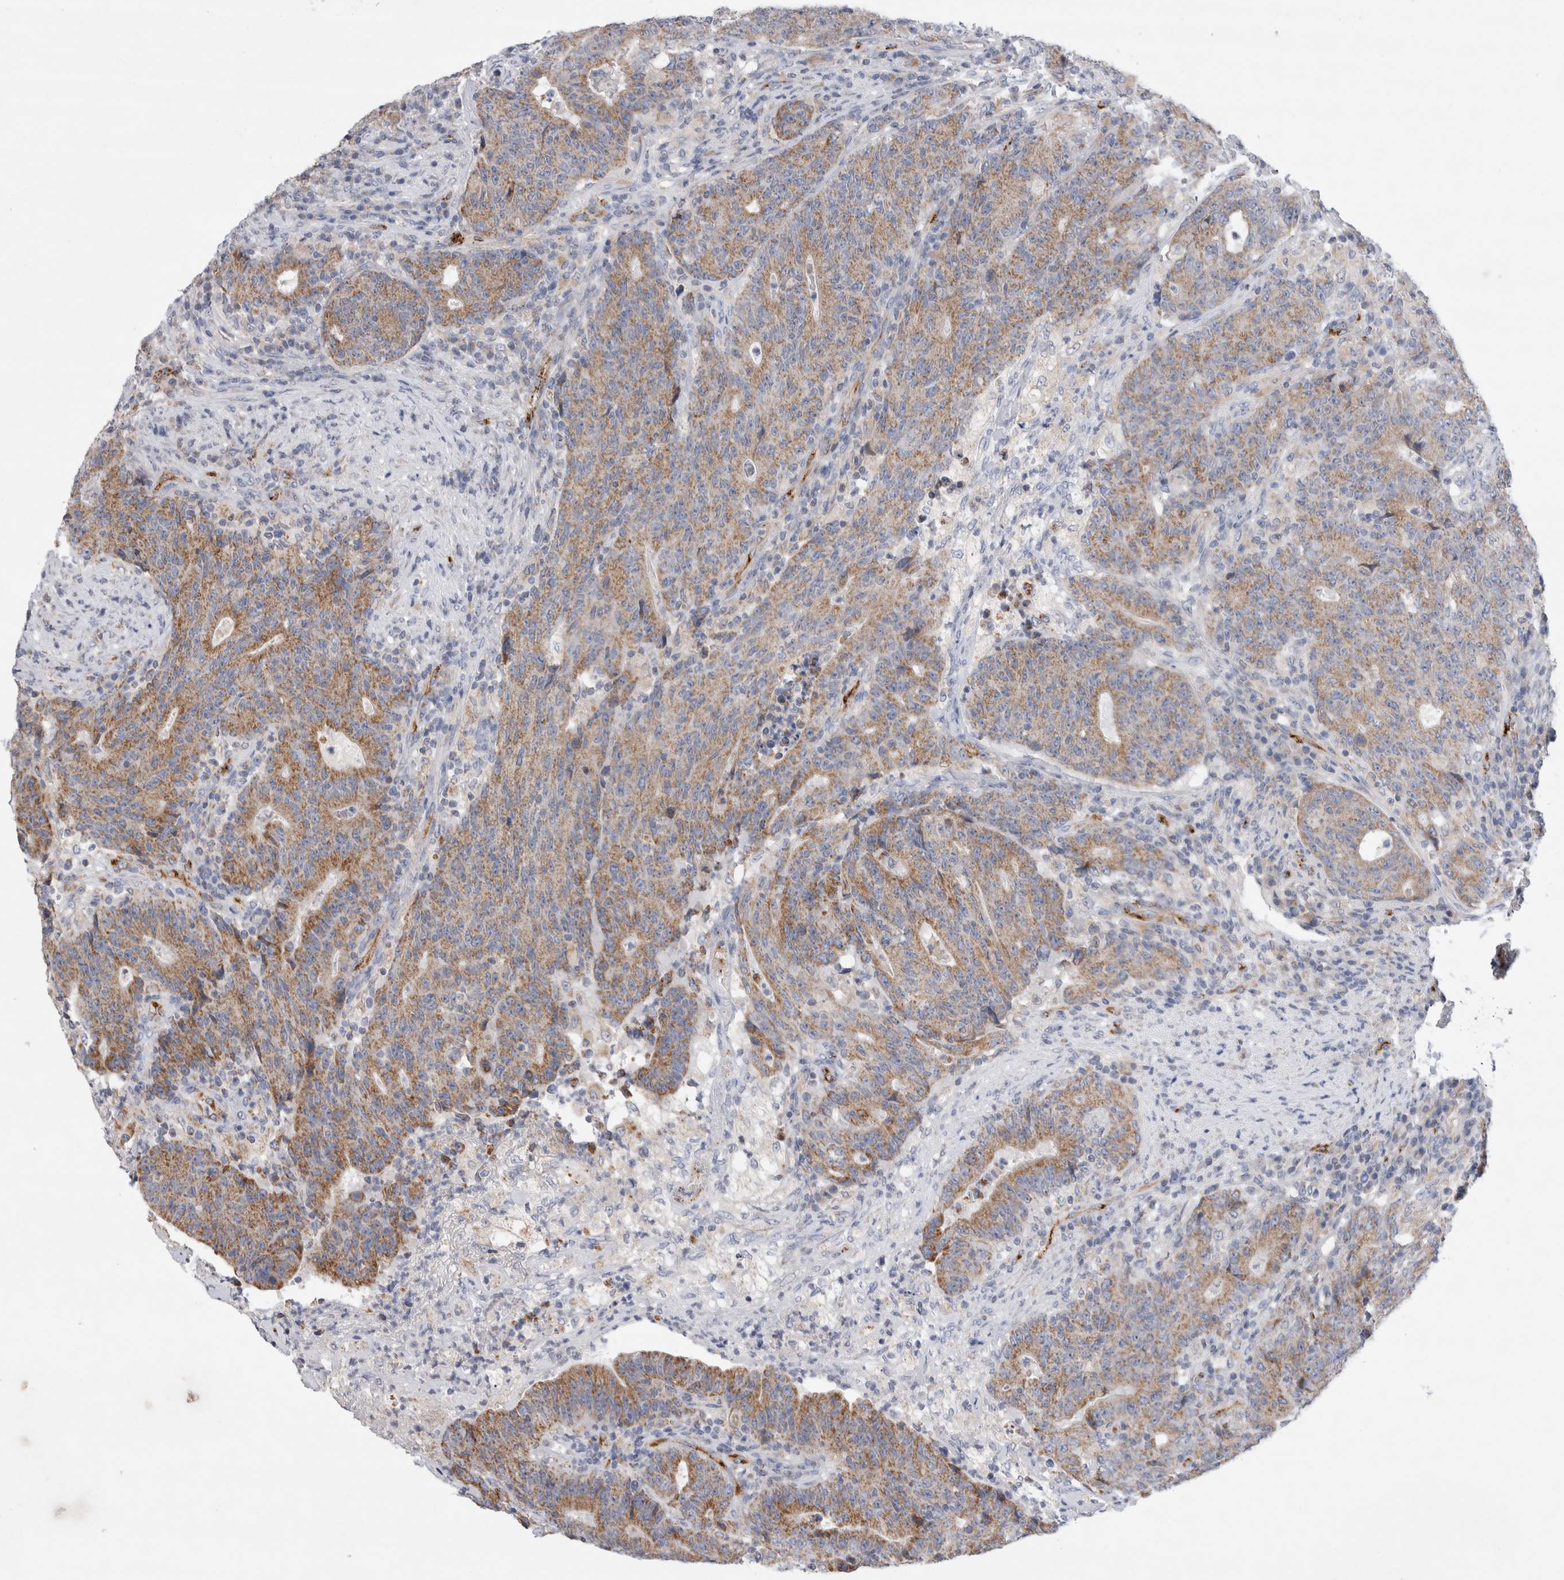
{"staining": {"intensity": "strong", "quantity": "<25%", "location": "cytoplasmic/membranous"}, "tissue": "colorectal cancer", "cell_type": "Tumor cells", "image_type": "cancer", "snomed": [{"axis": "morphology", "description": "Normal tissue, NOS"}, {"axis": "morphology", "description": "Adenocarcinoma, NOS"}, {"axis": "topography", "description": "Colon"}], "caption": "Colorectal adenocarcinoma stained for a protein (brown) demonstrates strong cytoplasmic/membranous positive expression in approximately <25% of tumor cells.", "gene": "IARS2", "patient": {"sex": "female", "age": 75}}